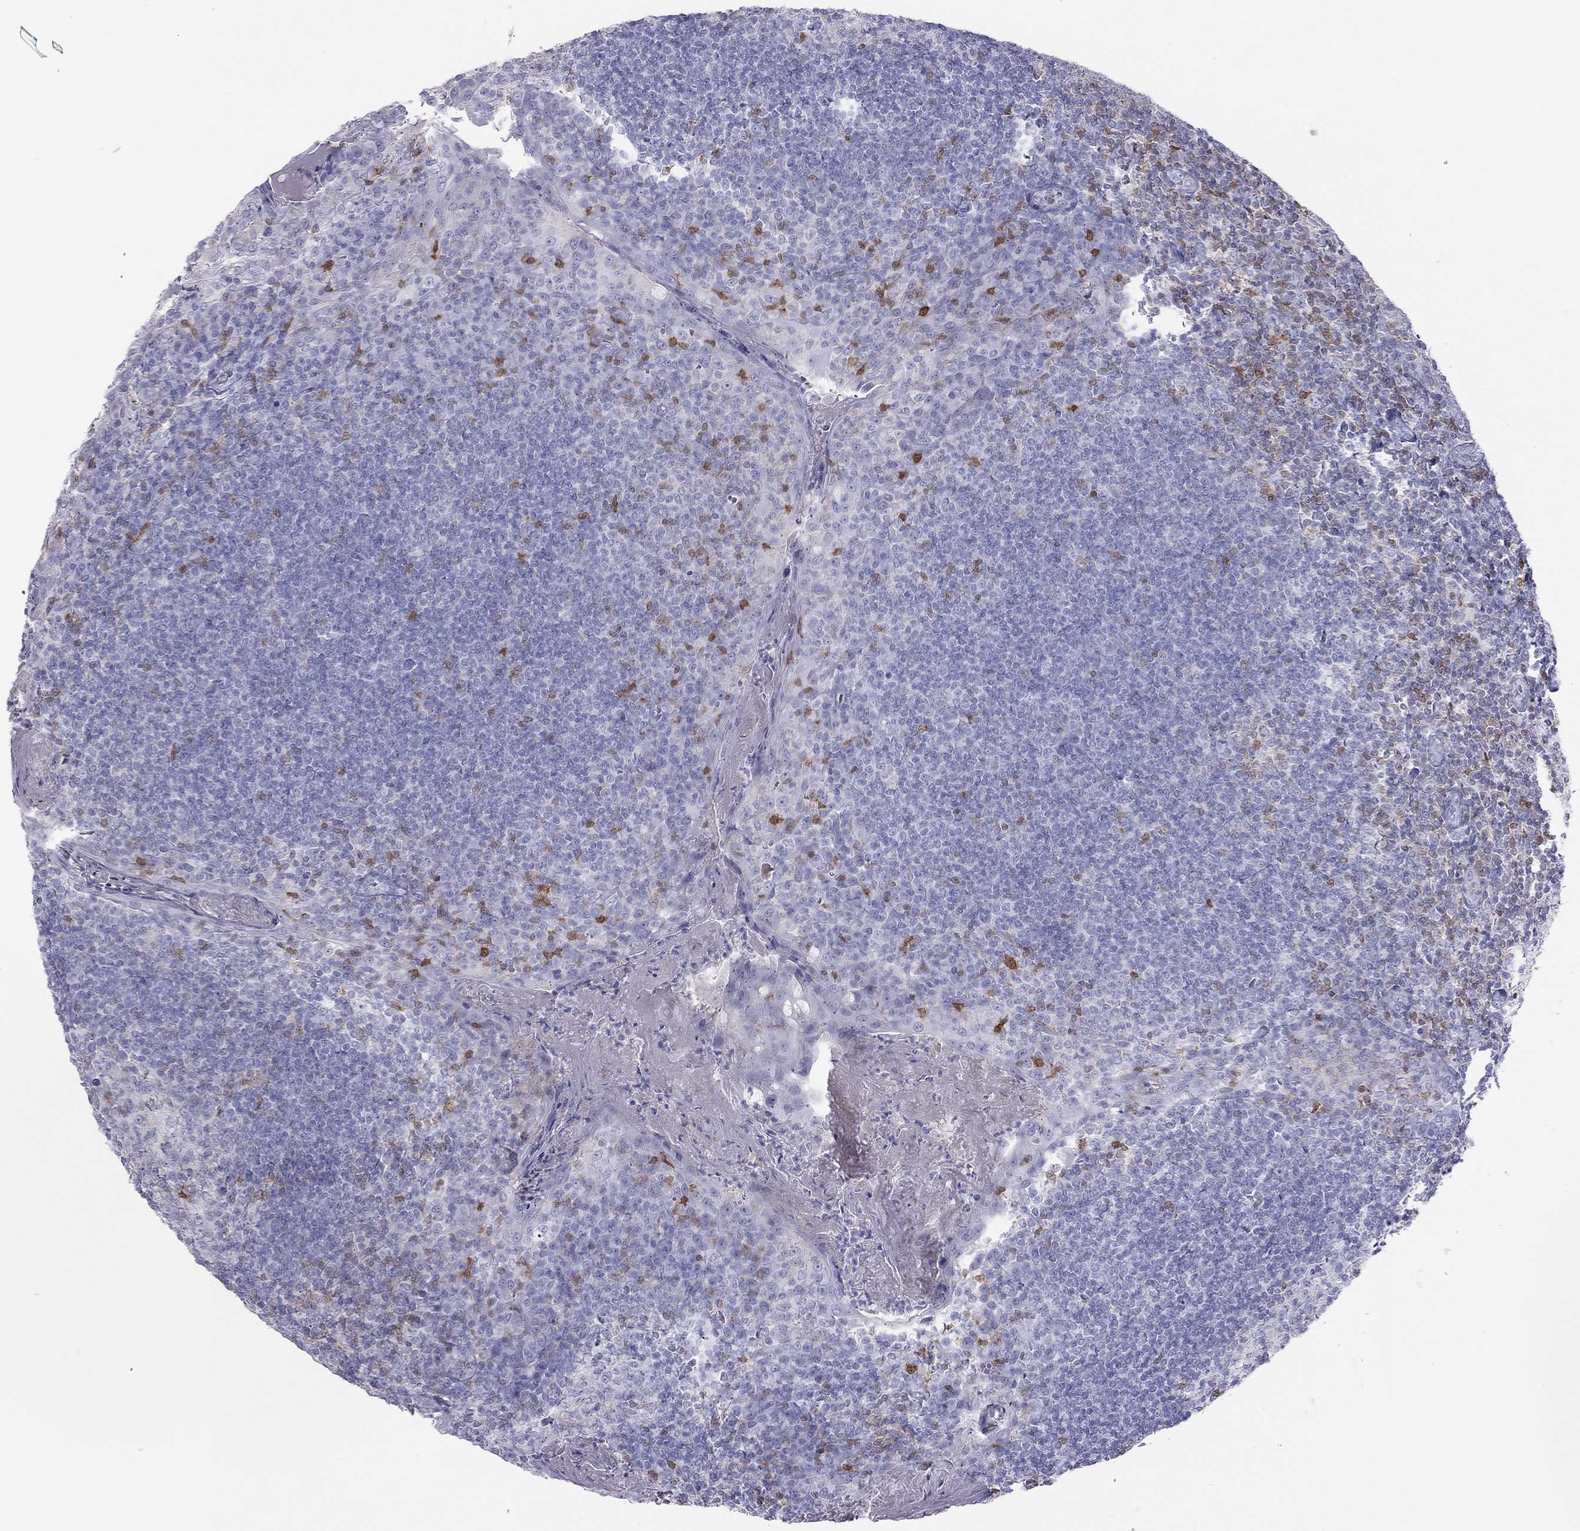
{"staining": {"intensity": "moderate", "quantity": "<25%", "location": "cytoplasmic/membranous,nuclear"}, "tissue": "tonsil", "cell_type": "Germinal center cells", "image_type": "normal", "snomed": [{"axis": "morphology", "description": "Normal tissue, NOS"}, {"axis": "topography", "description": "Tonsil"}], "caption": "Immunohistochemical staining of benign tonsil demonstrates moderate cytoplasmic/membranous,nuclear protein positivity in about <25% of germinal center cells.", "gene": "SH2D2A", "patient": {"sex": "female", "age": 13}}